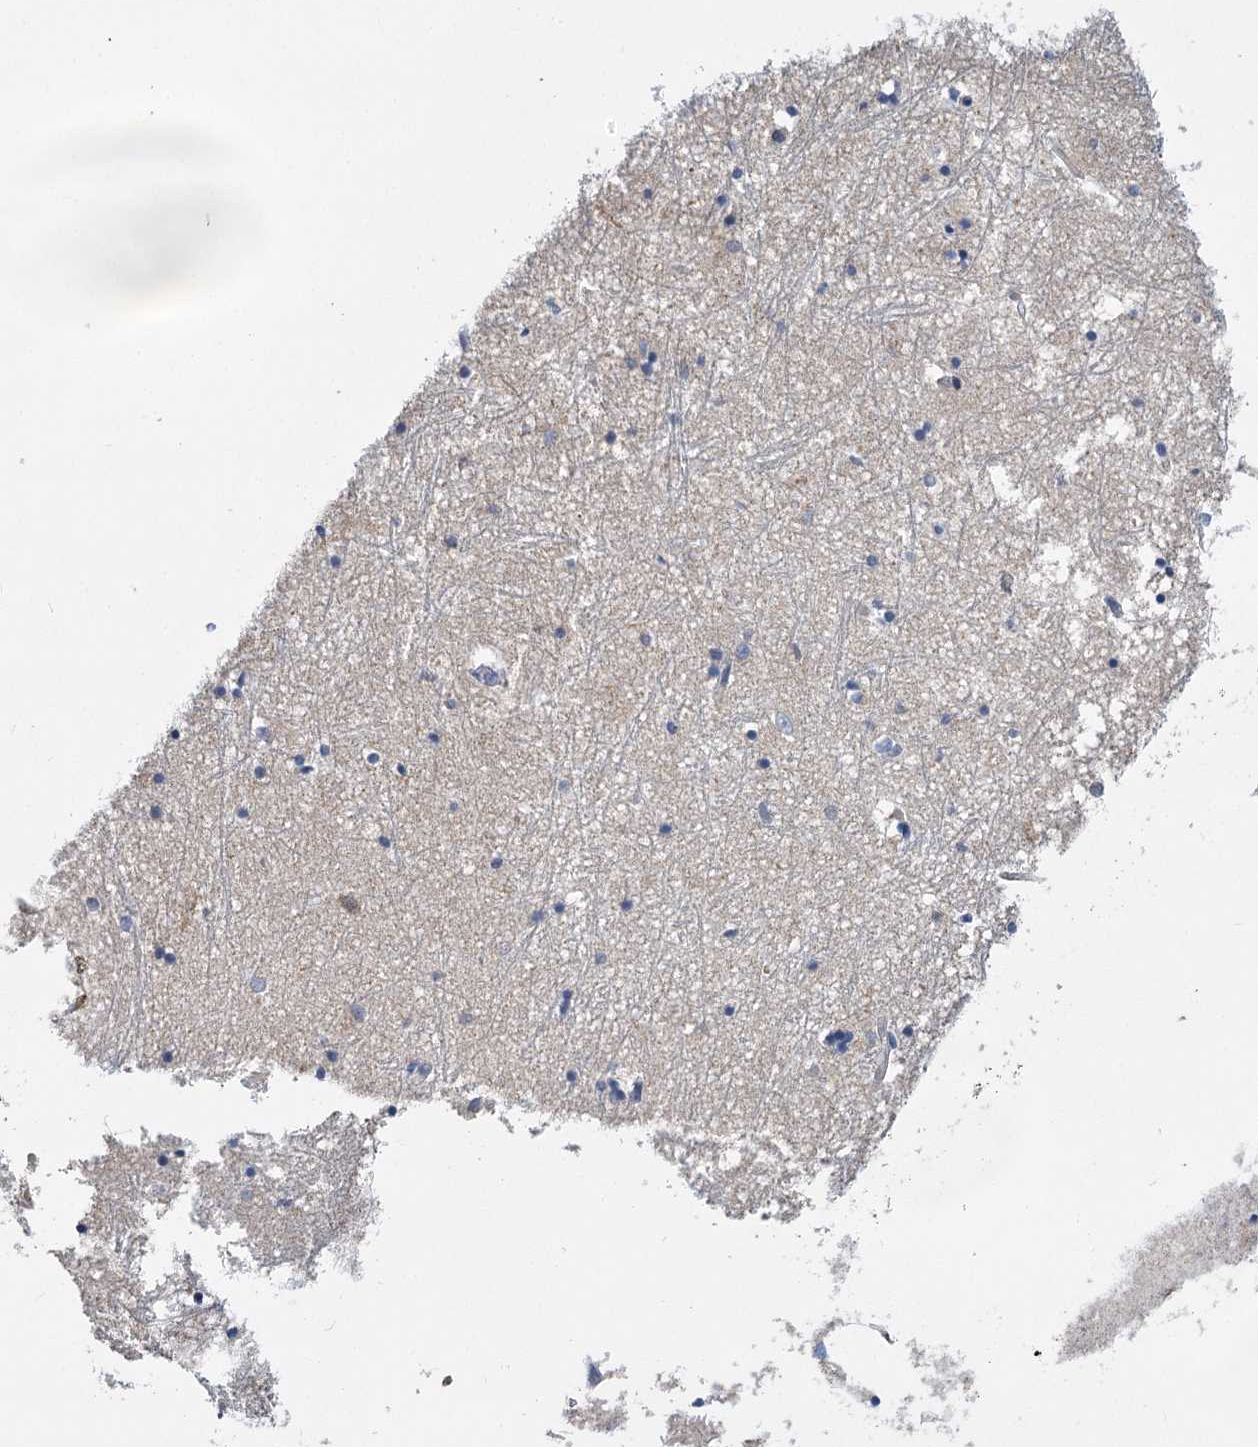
{"staining": {"intensity": "negative", "quantity": "none", "location": "none"}, "tissue": "hippocampus", "cell_type": "Glial cells", "image_type": "normal", "snomed": [{"axis": "morphology", "description": "Normal tissue, NOS"}, {"axis": "topography", "description": "Hippocampus"}], "caption": "Glial cells show no significant protein positivity in unremarkable hippocampus.", "gene": "ANKRD16", "patient": {"sex": "male", "age": 70}}